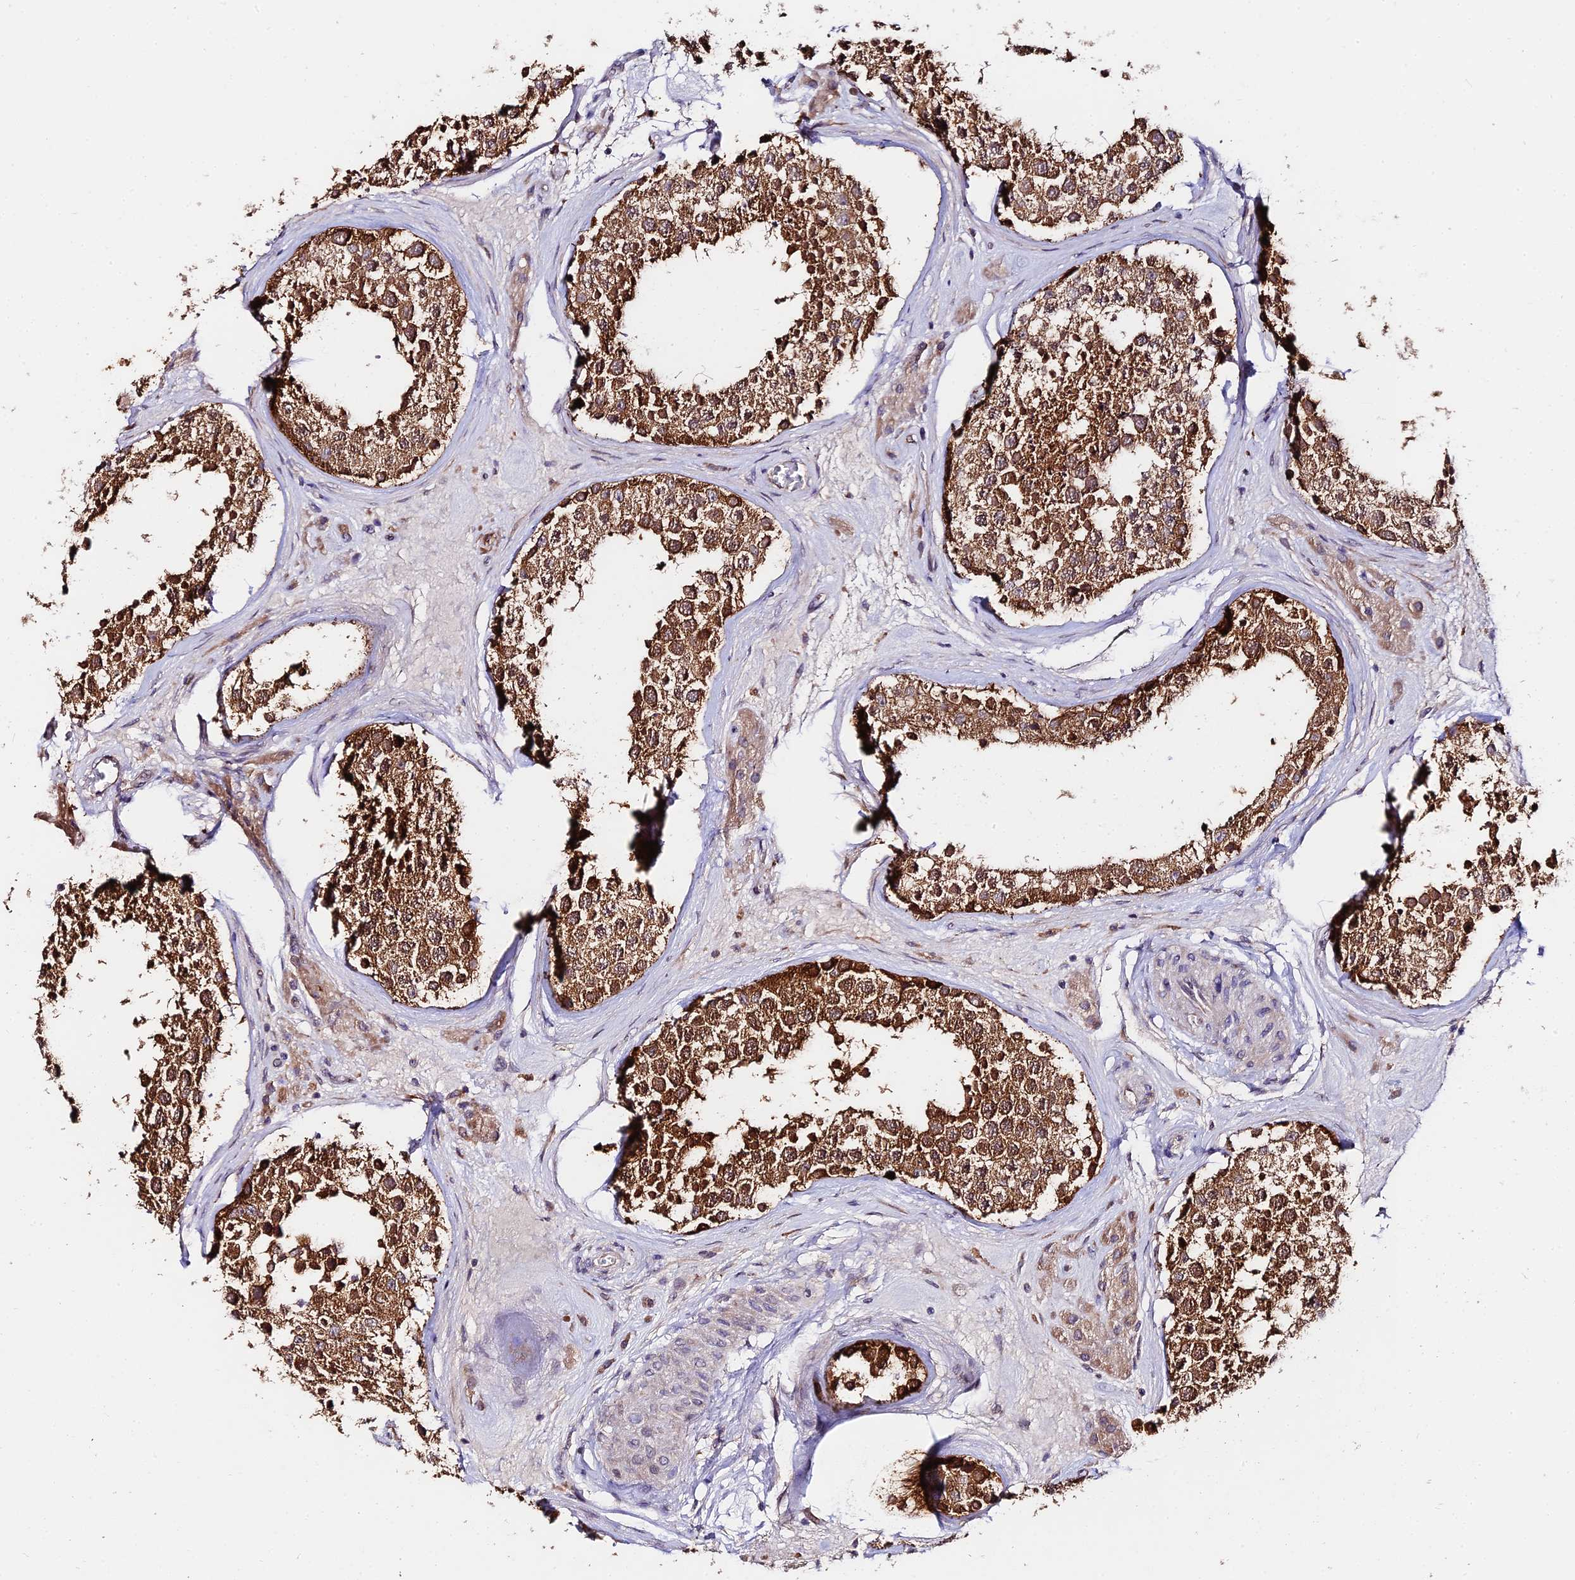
{"staining": {"intensity": "strong", "quantity": ">75%", "location": "cytoplasmic/membranous"}, "tissue": "testis", "cell_type": "Cells in seminiferous ducts", "image_type": "normal", "snomed": [{"axis": "morphology", "description": "Normal tissue, NOS"}, {"axis": "topography", "description": "Testis"}], "caption": "Unremarkable testis was stained to show a protein in brown. There is high levels of strong cytoplasmic/membranous positivity in about >75% of cells in seminiferous ducts. (DAB (3,3'-diaminobenzidine) IHC, brown staining for protein, blue staining for nuclei).", "gene": "C3orf20", "patient": {"sex": "male", "age": 46}}